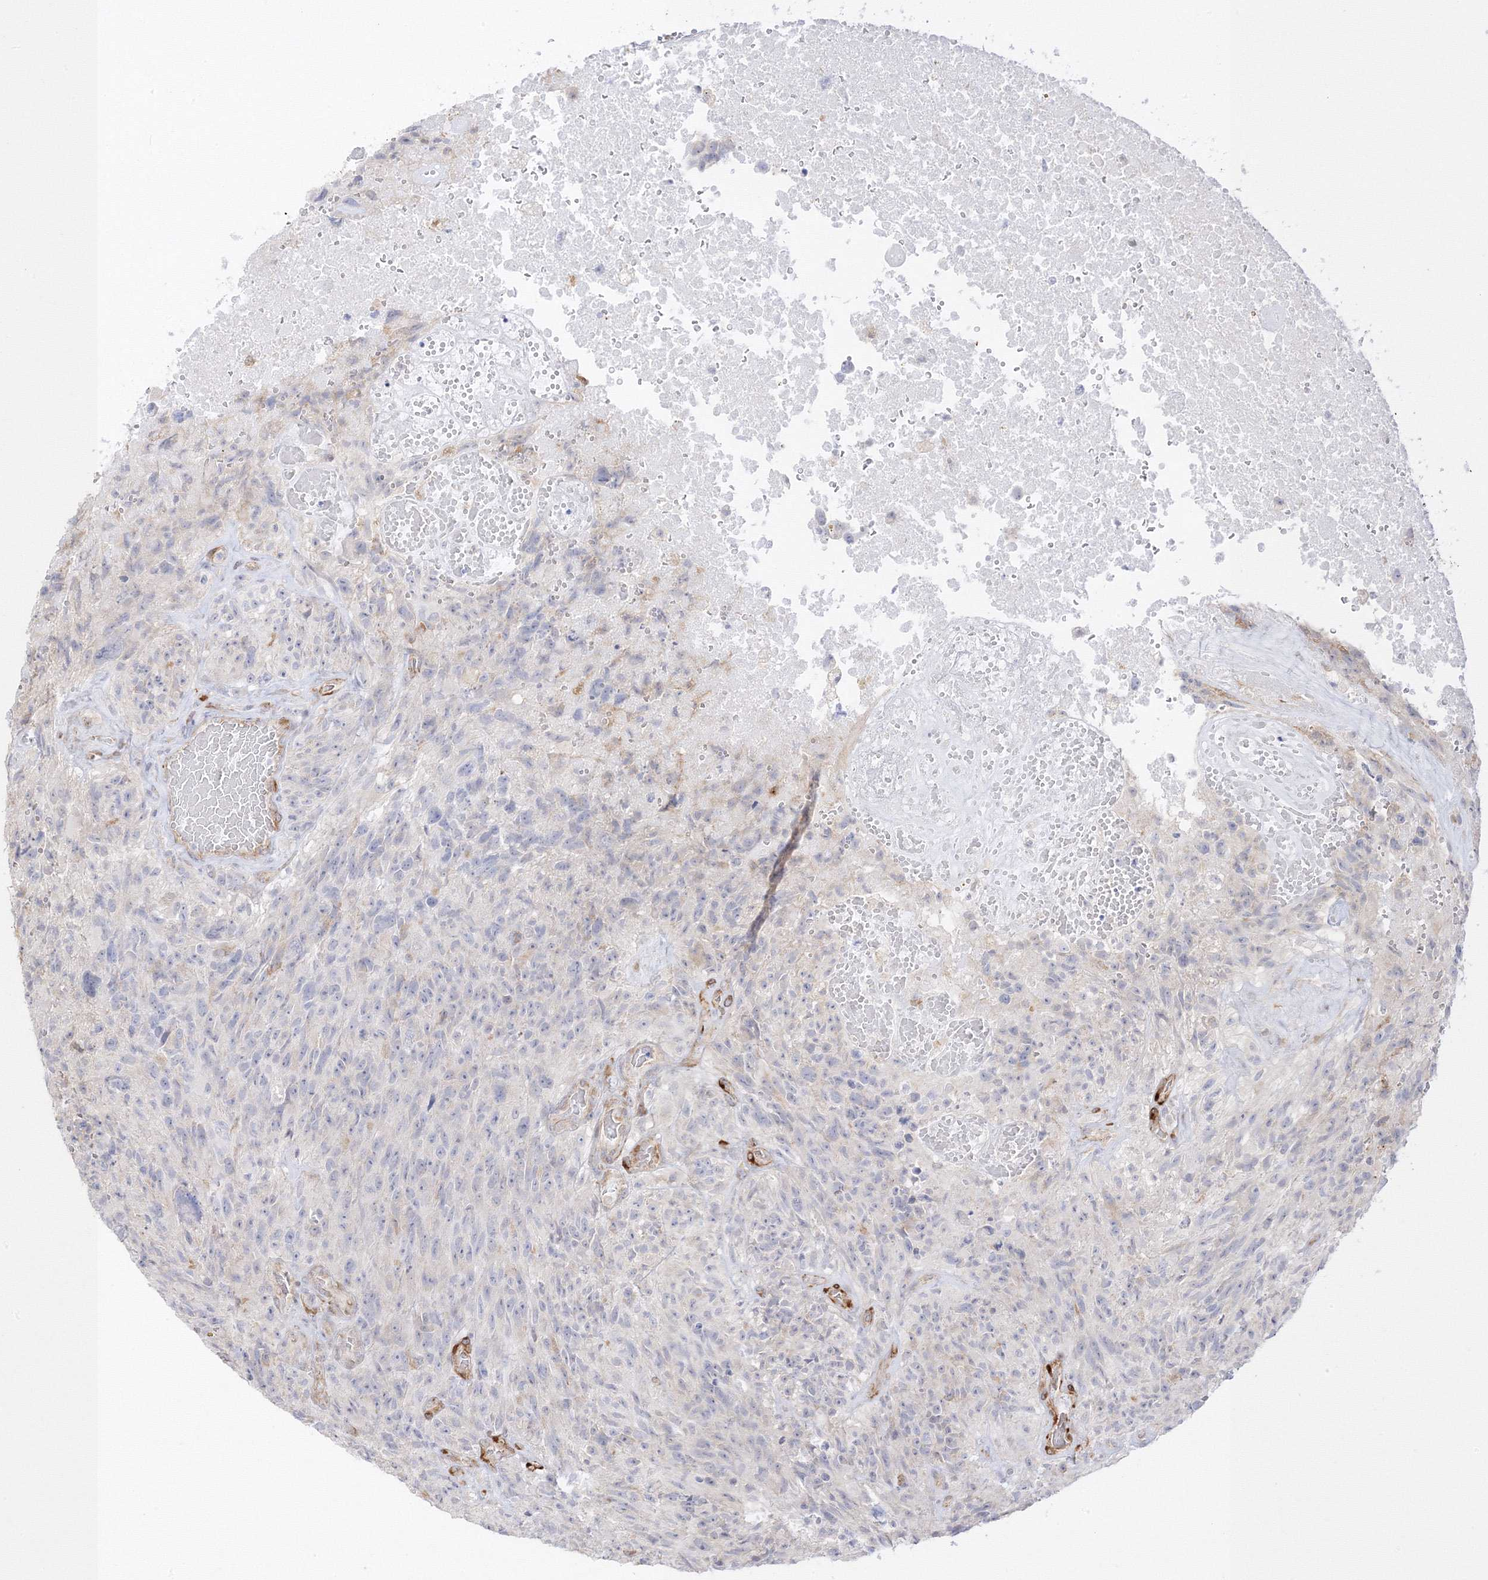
{"staining": {"intensity": "negative", "quantity": "none", "location": "none"}, "tissue": "glioma", "cell_type": "Tumor cells", "image_type": "cancer", "snomed": [{"axis": "morphology", "description": "Glioma, malignant, High grade"}, {"axis": "topography", "description": "Brain"}], "caption": "Protein analysis of glioma reveals no significant staining in tumor cells.", "gene": "C2CD2", "patient": {"sex": "male", "age": 69}}